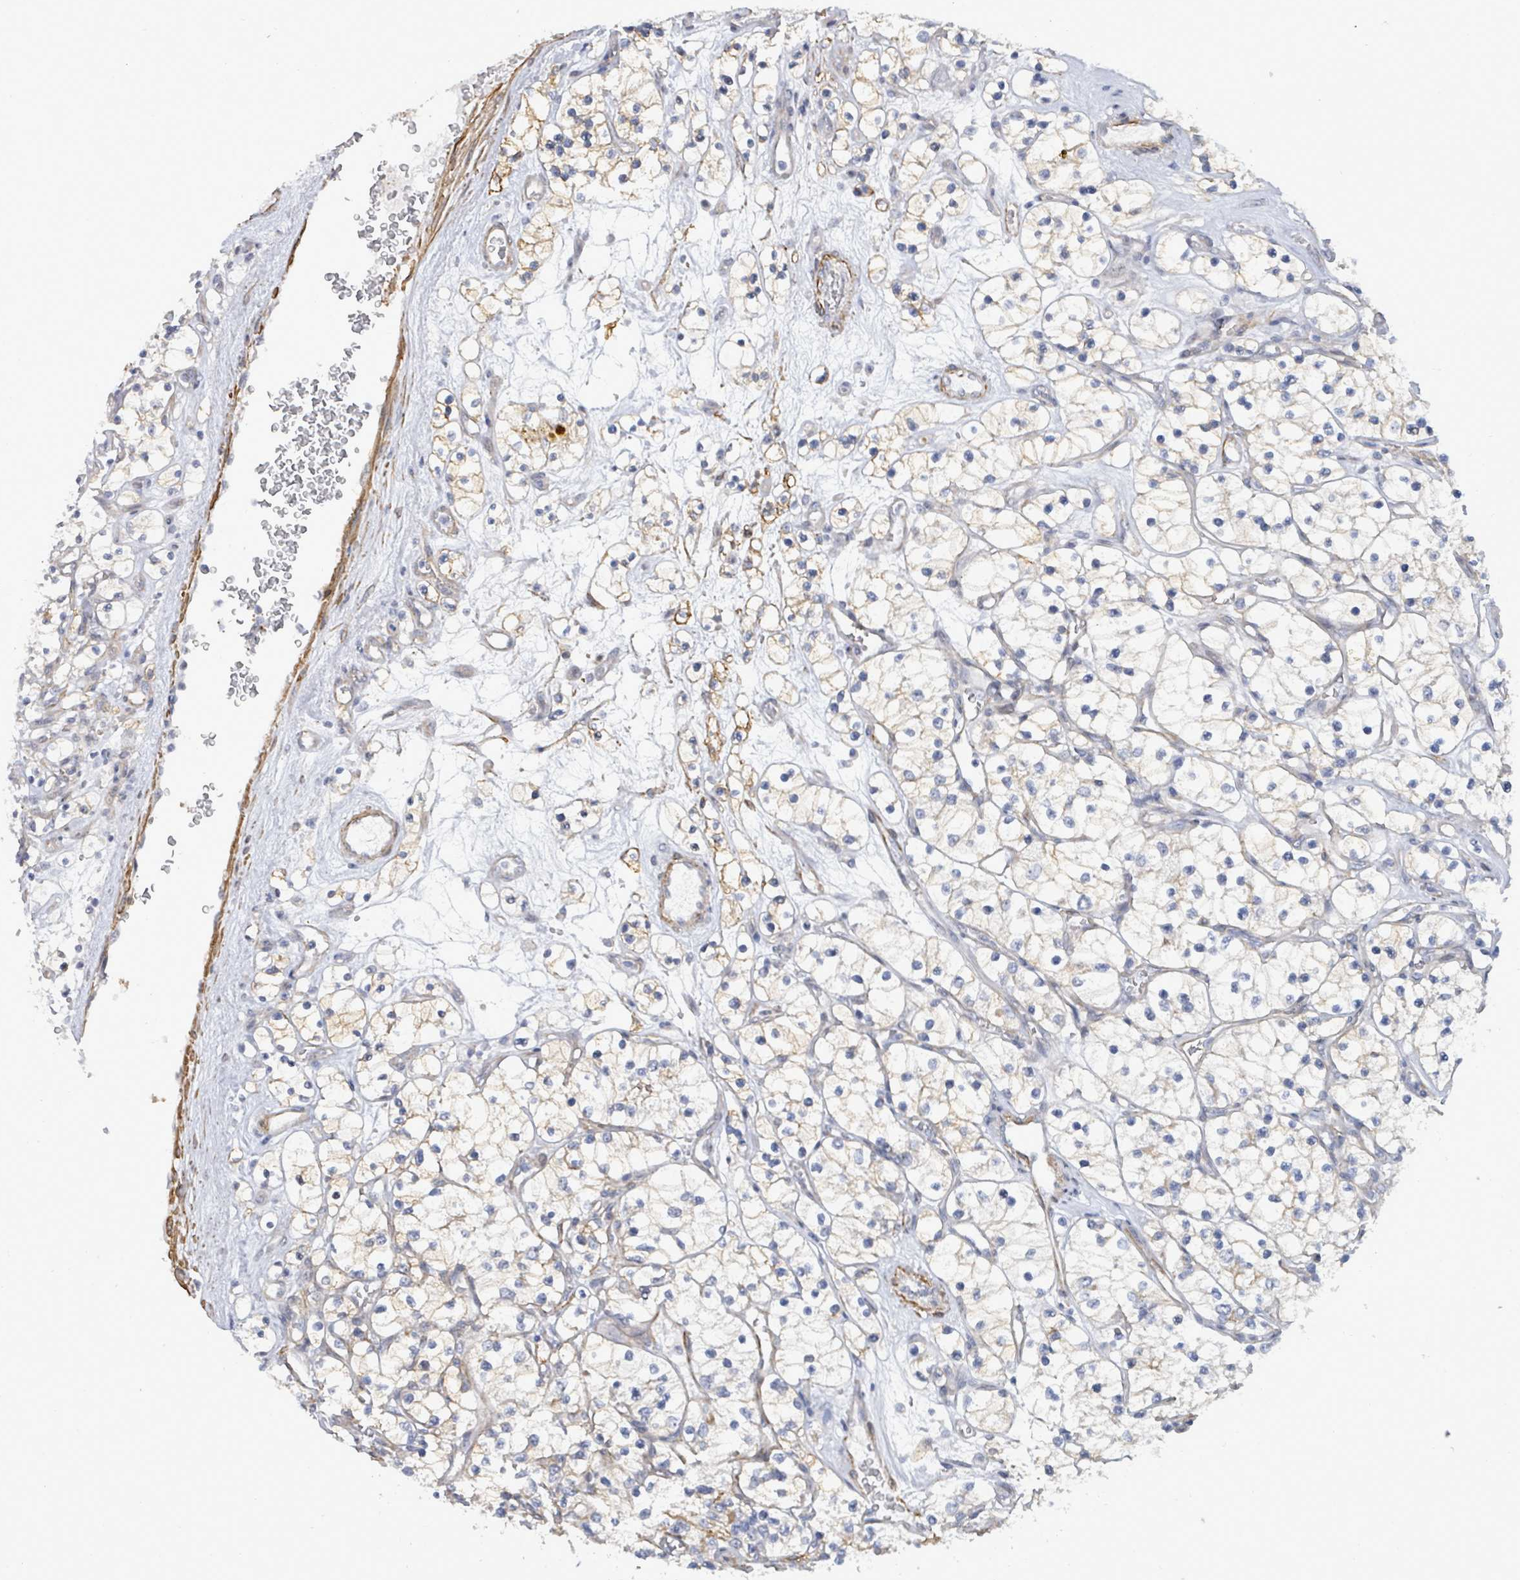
{"staining": {"intensity": "moderate", "quantity": "<25%", "location": "cytoplasmic/membranous"}, "tissue": "renal cancer", "cell_type": "Tumor cells", "image_type": "cancer", "snomed": [{"axis": "morphology", "description": "Adenocarcinoma, NOS"}, {"axis": "topography", "description": "Kidney"}], "caption": "A photomicrograph of adenocarcinoma (renal) stained for a protein reveals moderate cytoplasmic/membranous brown staining in tumor cells.", "gene": "DMRTC1B", "patient": {"sex": "female", "age": 69}}